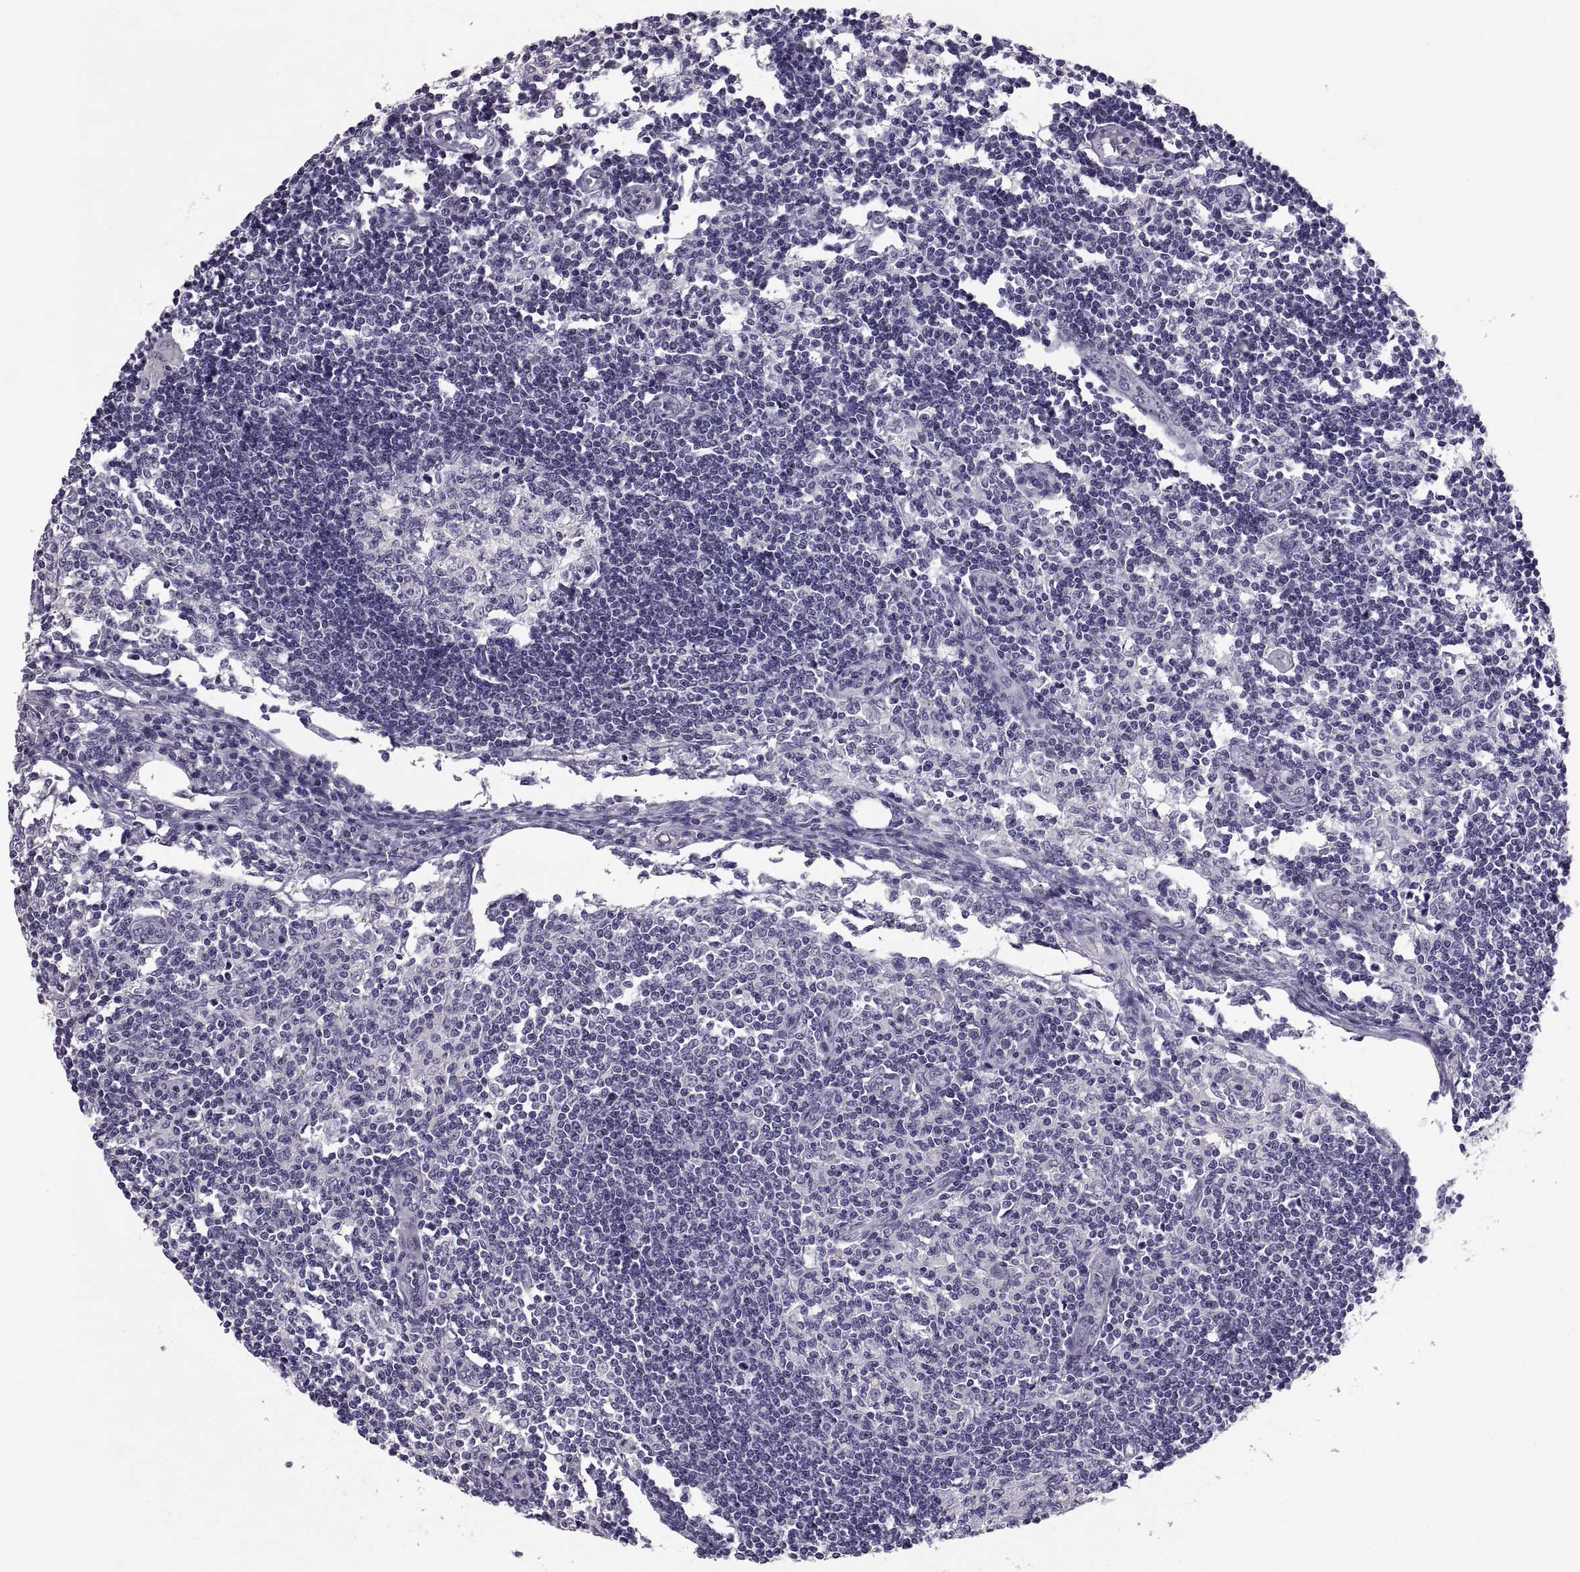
{"staining": {"intensity": "negative", "quantity": "none", "location": "none"}, "tissue": "lymph node", "cell_type": "Germinal center cells", "image_type": "normal", "snomed": [{"axis": "morphology", "description": "Normal tissue, NOS"}, {"axis": "topography", "description": "Lymph node"}], "caption": "Immunohistochemistry (IHC) image of unremarkable human lymph node stained for a protein (brown), which demonstrates no expression in germinal center cells.", "gene": "PTN", "patient": {"sex": "male", "age": 59}}